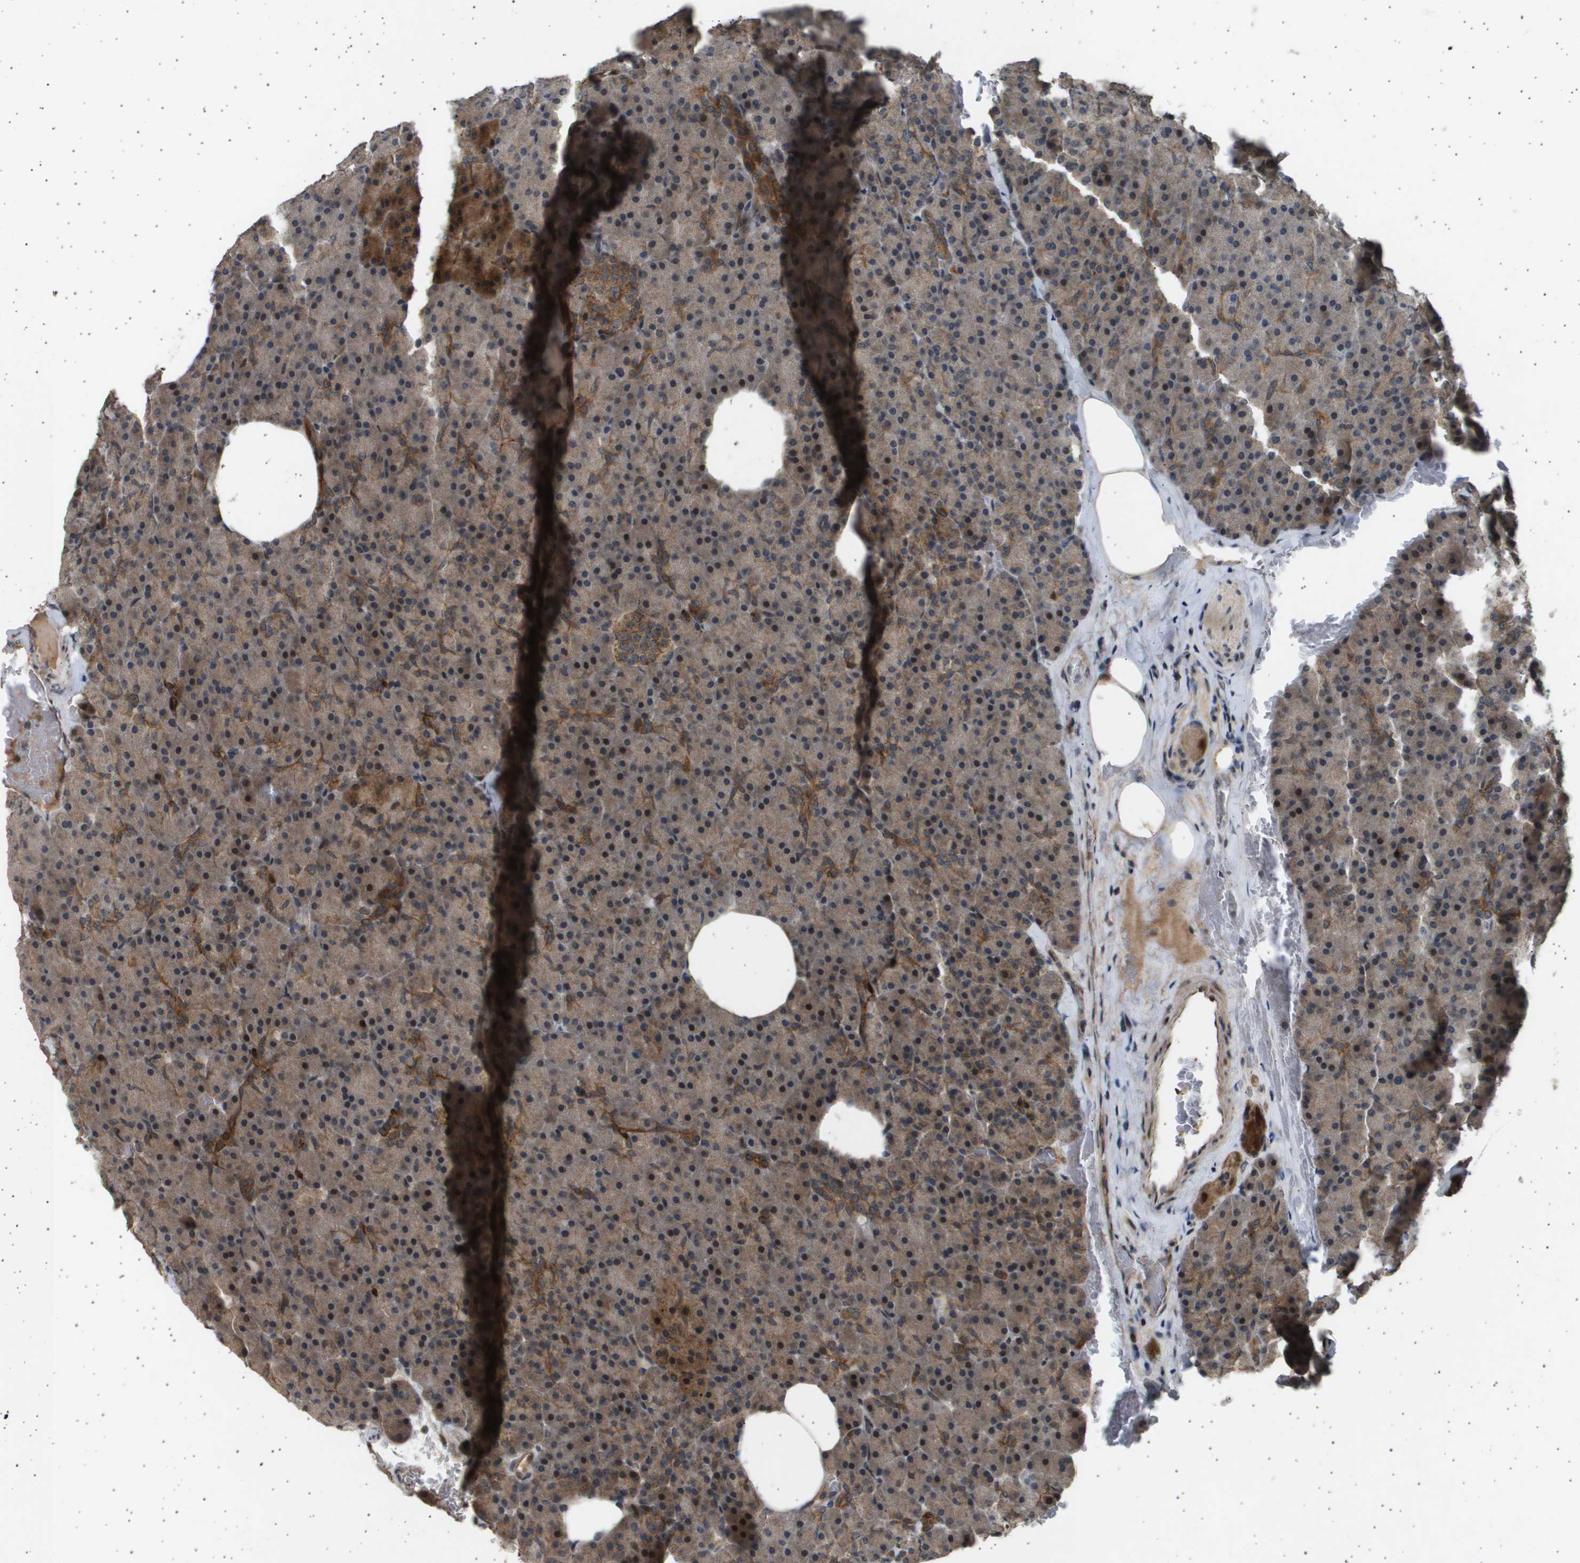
{"staining": {"intensity": "moderate", "quantity": ">75%", "location": "cytoplasmic/membranous"}, "tissue": "pancreas", "cell_type": "Exocrine glandular cells", "image_type": "normal", "snomed": [{"axis": "morphology", "description": "Normal tissue, NOS"}, {"axis": "topography", "description": "Pancreas"}], "caption": "Exocrine glandular cells display moderate cytoplasmic/membranous positivity in approximately >75% of cells in unremarkable pancreas. (Brightfield microscopy of DAB IHC at high magnification).", "gene": "TNRC6A", "patient": {"sex": "female", "age": 35}}